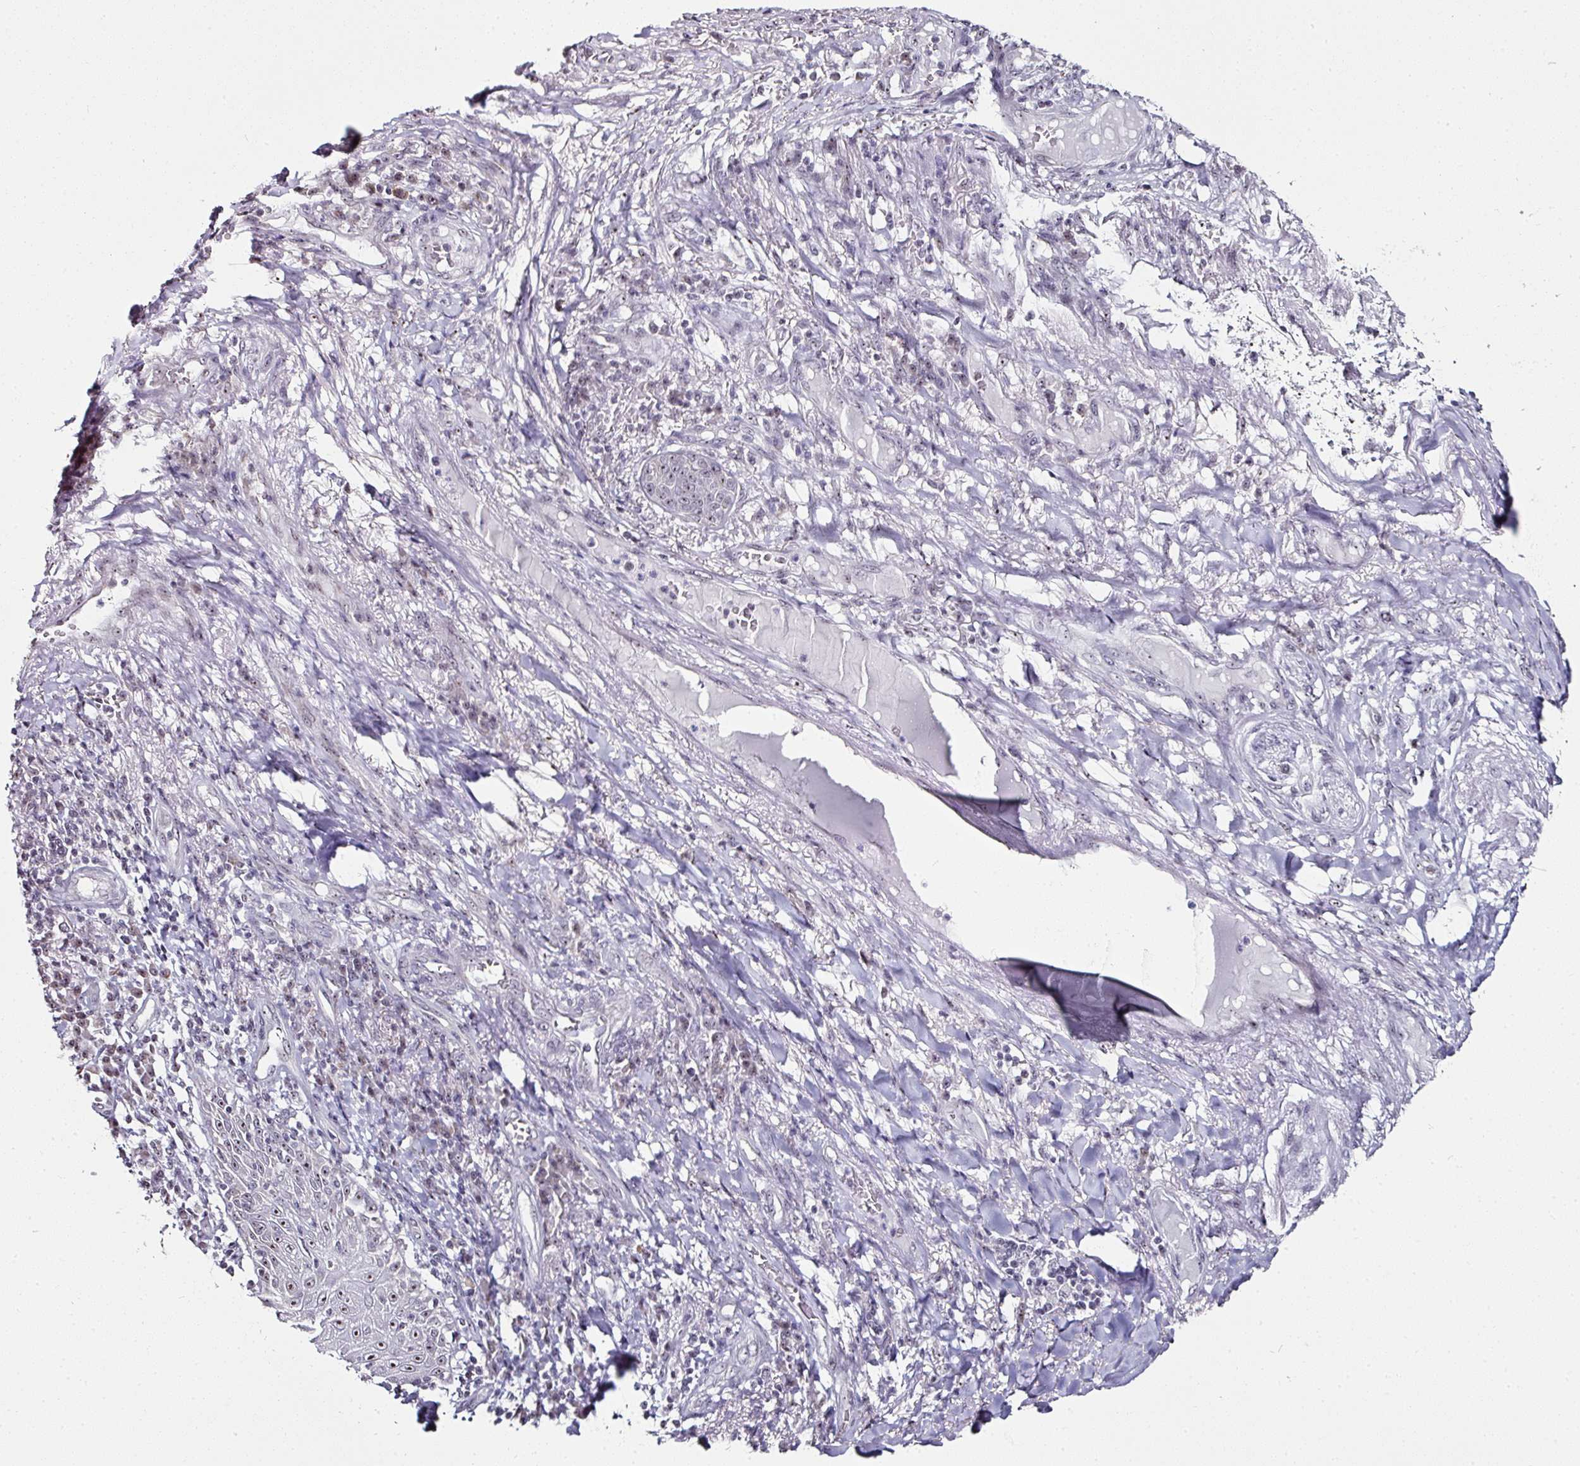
{"staining": {"intensity": "moderate", "quantity": ">75%", "location": "nuclear"}, "tissue": "skin cancer", "cell_type": "Tumor cells", "image_type": "cancer", "snomed": [{"axis": "morphology", "description": "Squamous cell carcinoma, NOS"}, {"axis": "topography", "description": "Skin"}], "caption": "About >75% of tumor cells in skin cancer (squamous cell carcinoma) display moderate nuclear protein staining as visualized by brown immunohistochemical staining.", "gene": "NACC2", "patient": {"sex": "male", "age": 70}}